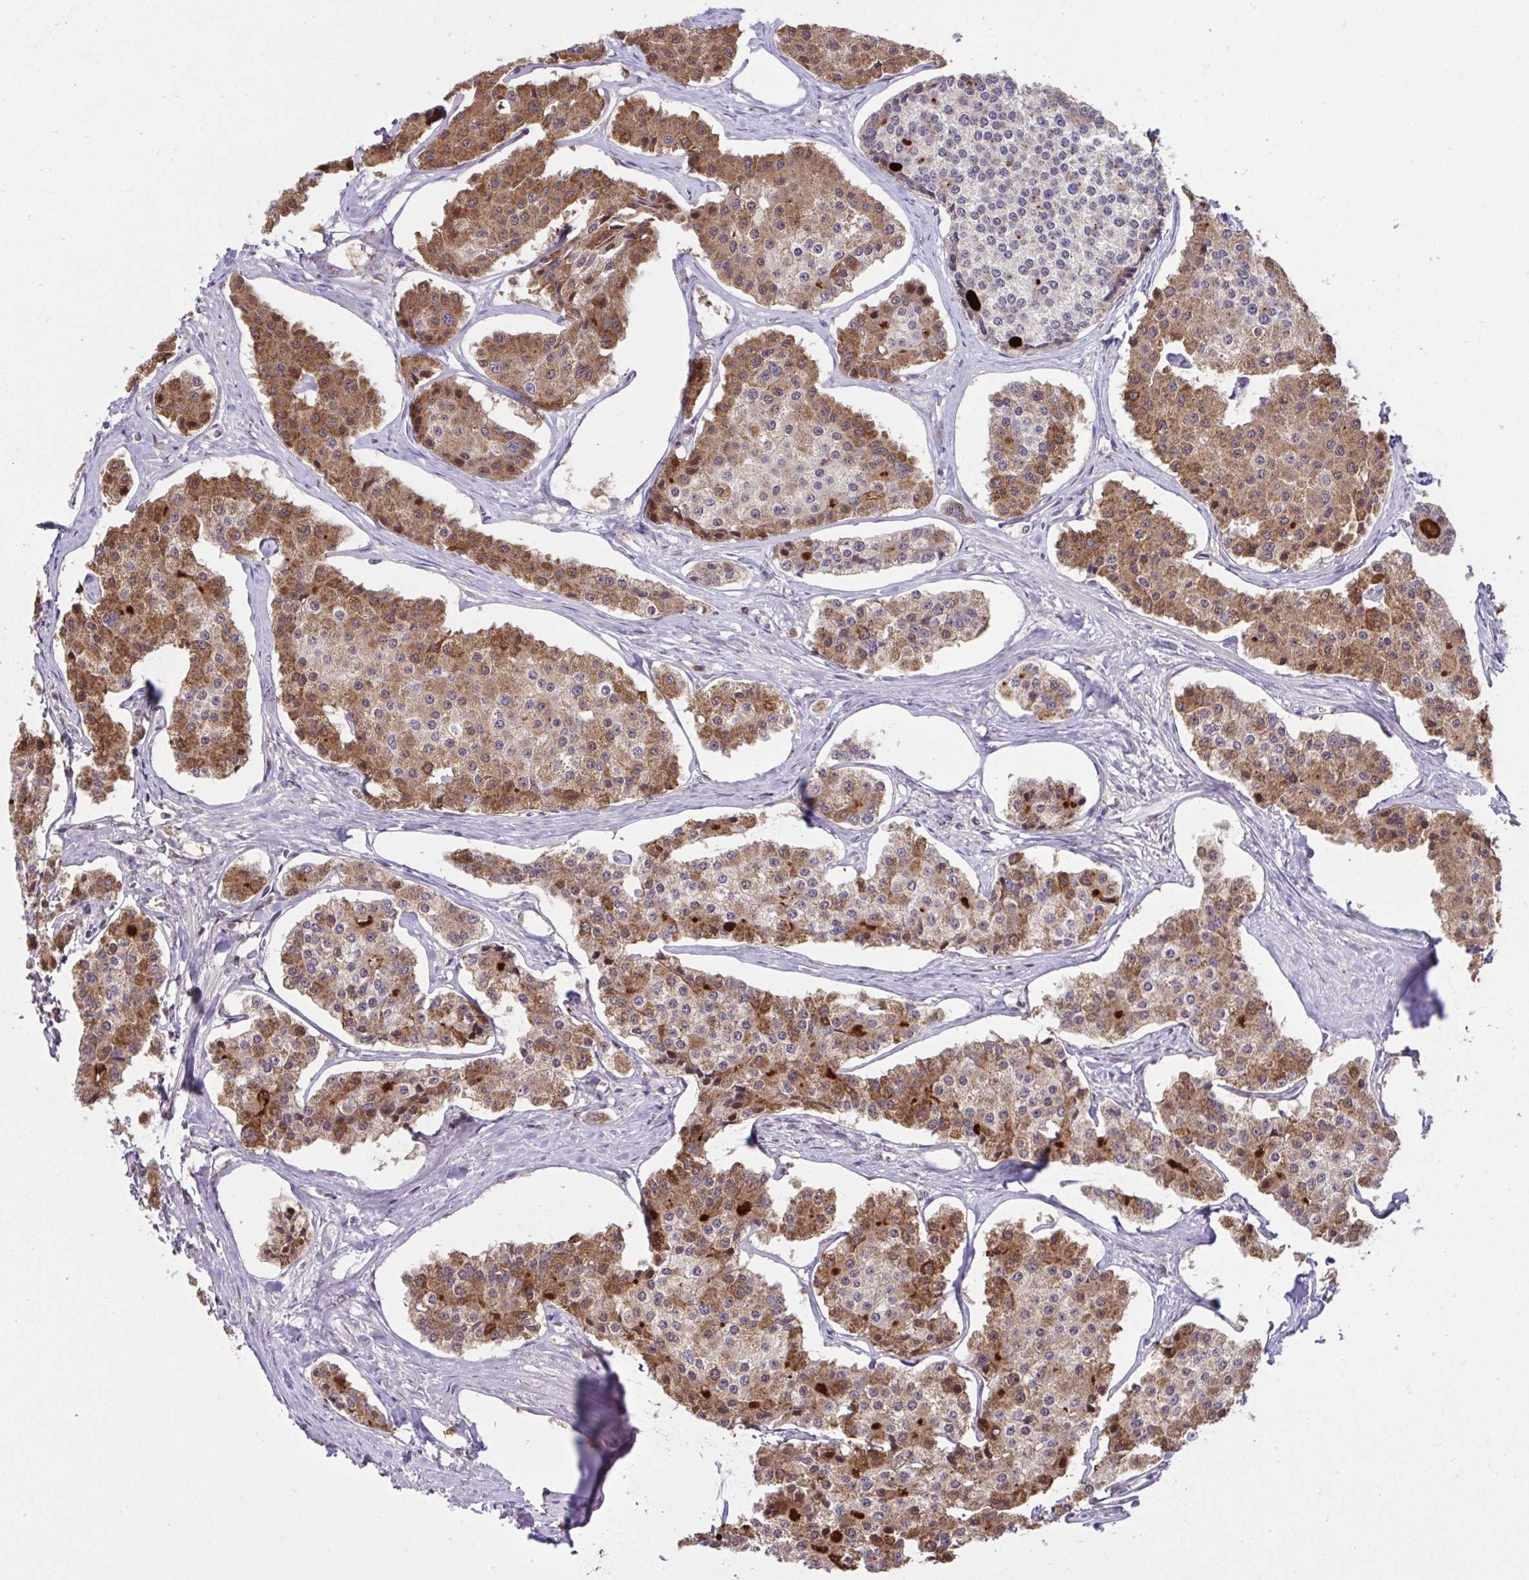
{"staining": {"intensity": "strong", "quantity": ">75%", "location": "cytoplasmic/membranous,nuclear"}, "tissue": "carcinoid", "cell_type": "Tumor cells", "image_type": "cancer", "snomed": [{"axis": "morphology", "description": "Carcinoid, malignant, NOS"}, {"axis": "topography", "description": "Small intestine"}], "caption": "DAB immunohistochemical staining of carcinoid demonstrates strong cytoplasmic/membranous and nuclear protein staining in approximately >75% of tumor cells. Using DAB (3,3'-diaminobenzidine) (brown) and hematoxylin (blue) stains, captured at high magnification using brightfield microscopy.", "gene": "RDH14", "patient": {"sex": "female", "age": 65}}